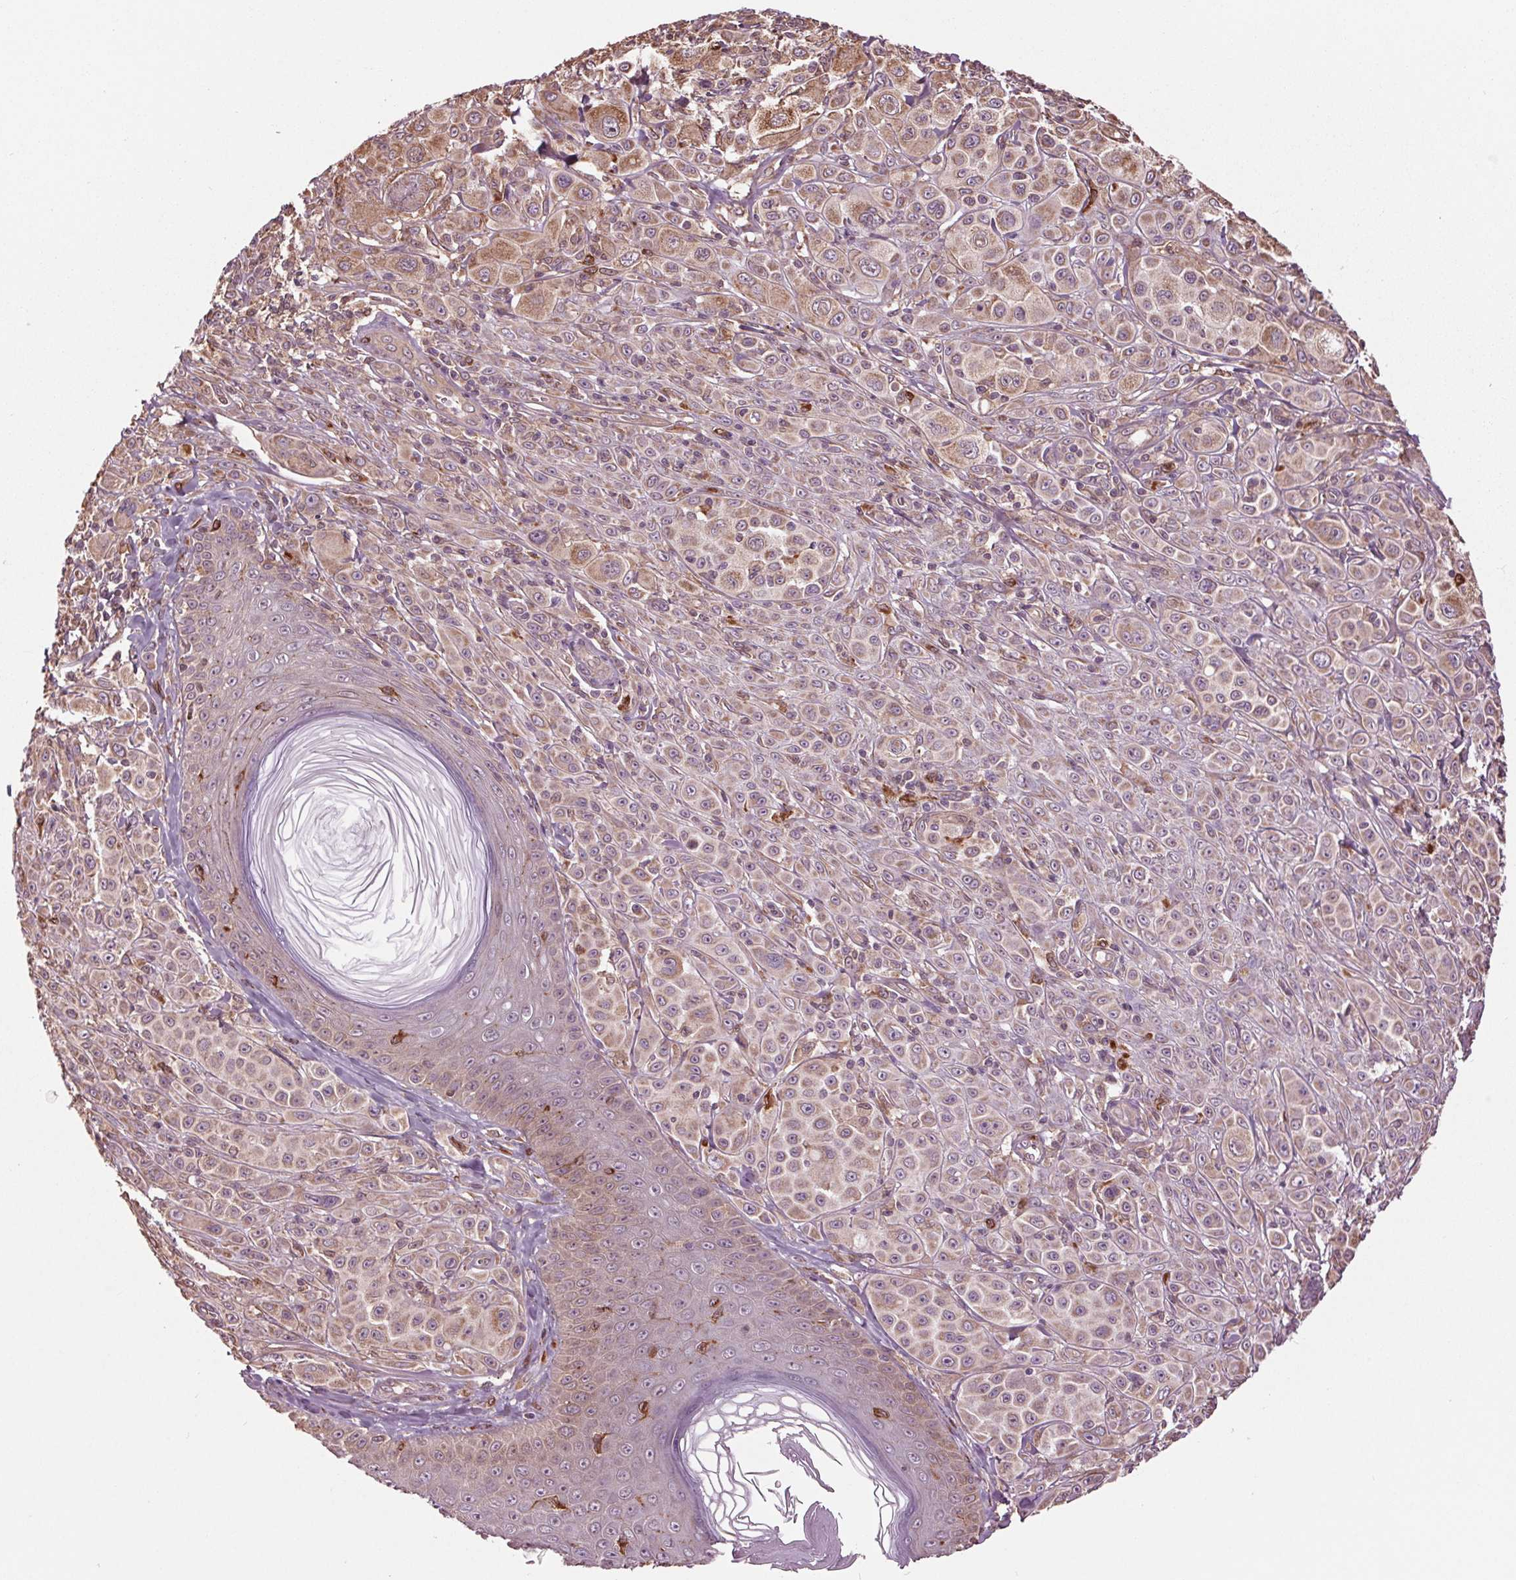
{"staining": {"intensity": "weak", "quantity": "25%-75%", "location": "cytoplasmic/membranous"}, "tissue": "melanoma", "cell_type": "Tumor cells", "image_type": "cancer", "snomed": [{"axis": "morphology", "description": "Malignant melanoma, NOS"}, {"axis": "topography", "description": "Skin"}], "caption": "Immunohistochemical staining of human melanoma shows low levels of weak cytoplasmic/membranous expression in about 25%-75% of tumor cells. The staining is performed using DAB brown chromogen to label protein expression. The nuclei are counter-stained blue using hematoxylin.", "gene": "RNPEP", "patient": {"sex": "male", "age": 67}}